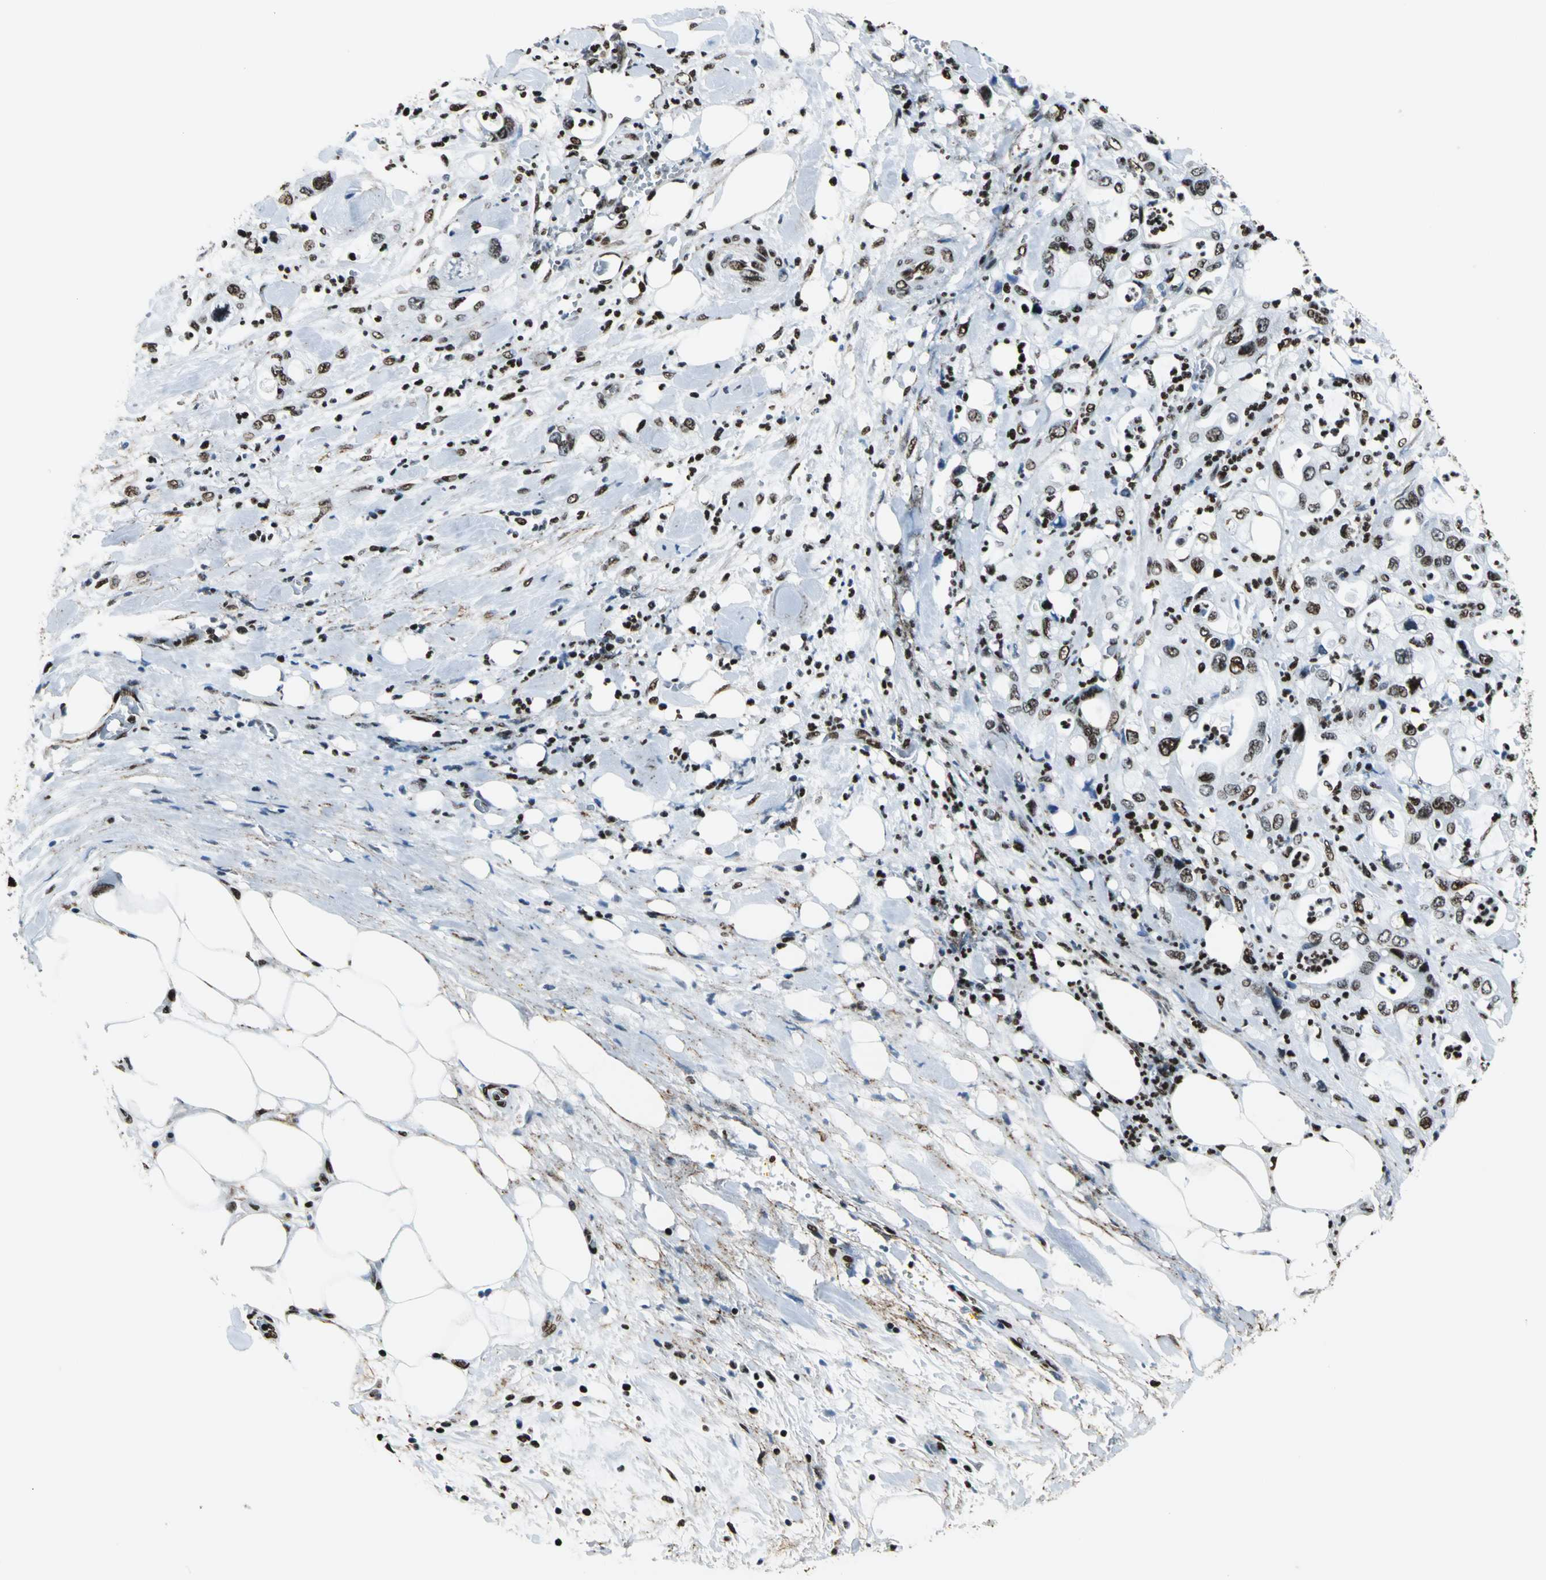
{"staining": {"intensity": "moderate", "quantity": ">75%", "location": "nuclear"}, "tissue": "pancreatic cancer", "cell_type": "Tumor cells", "image_type": "cancer", "snomed": [{"axis": "morphology", "description": "Adenocarcinoma, NOS"}, {"axis": "topography", "description": "Pancreas"}], "caption": "Protein expression analysis of human pancreatic adenocarcinoma reveals moderate nuclear staining in about >75% of tumor cells. (DAB (3,3'-diaminobenzidine) IHC, brown staining for protein, blue staining for nuclei).", "gene": "APEX1", "patient": {"sex": "male", "age": 70}}